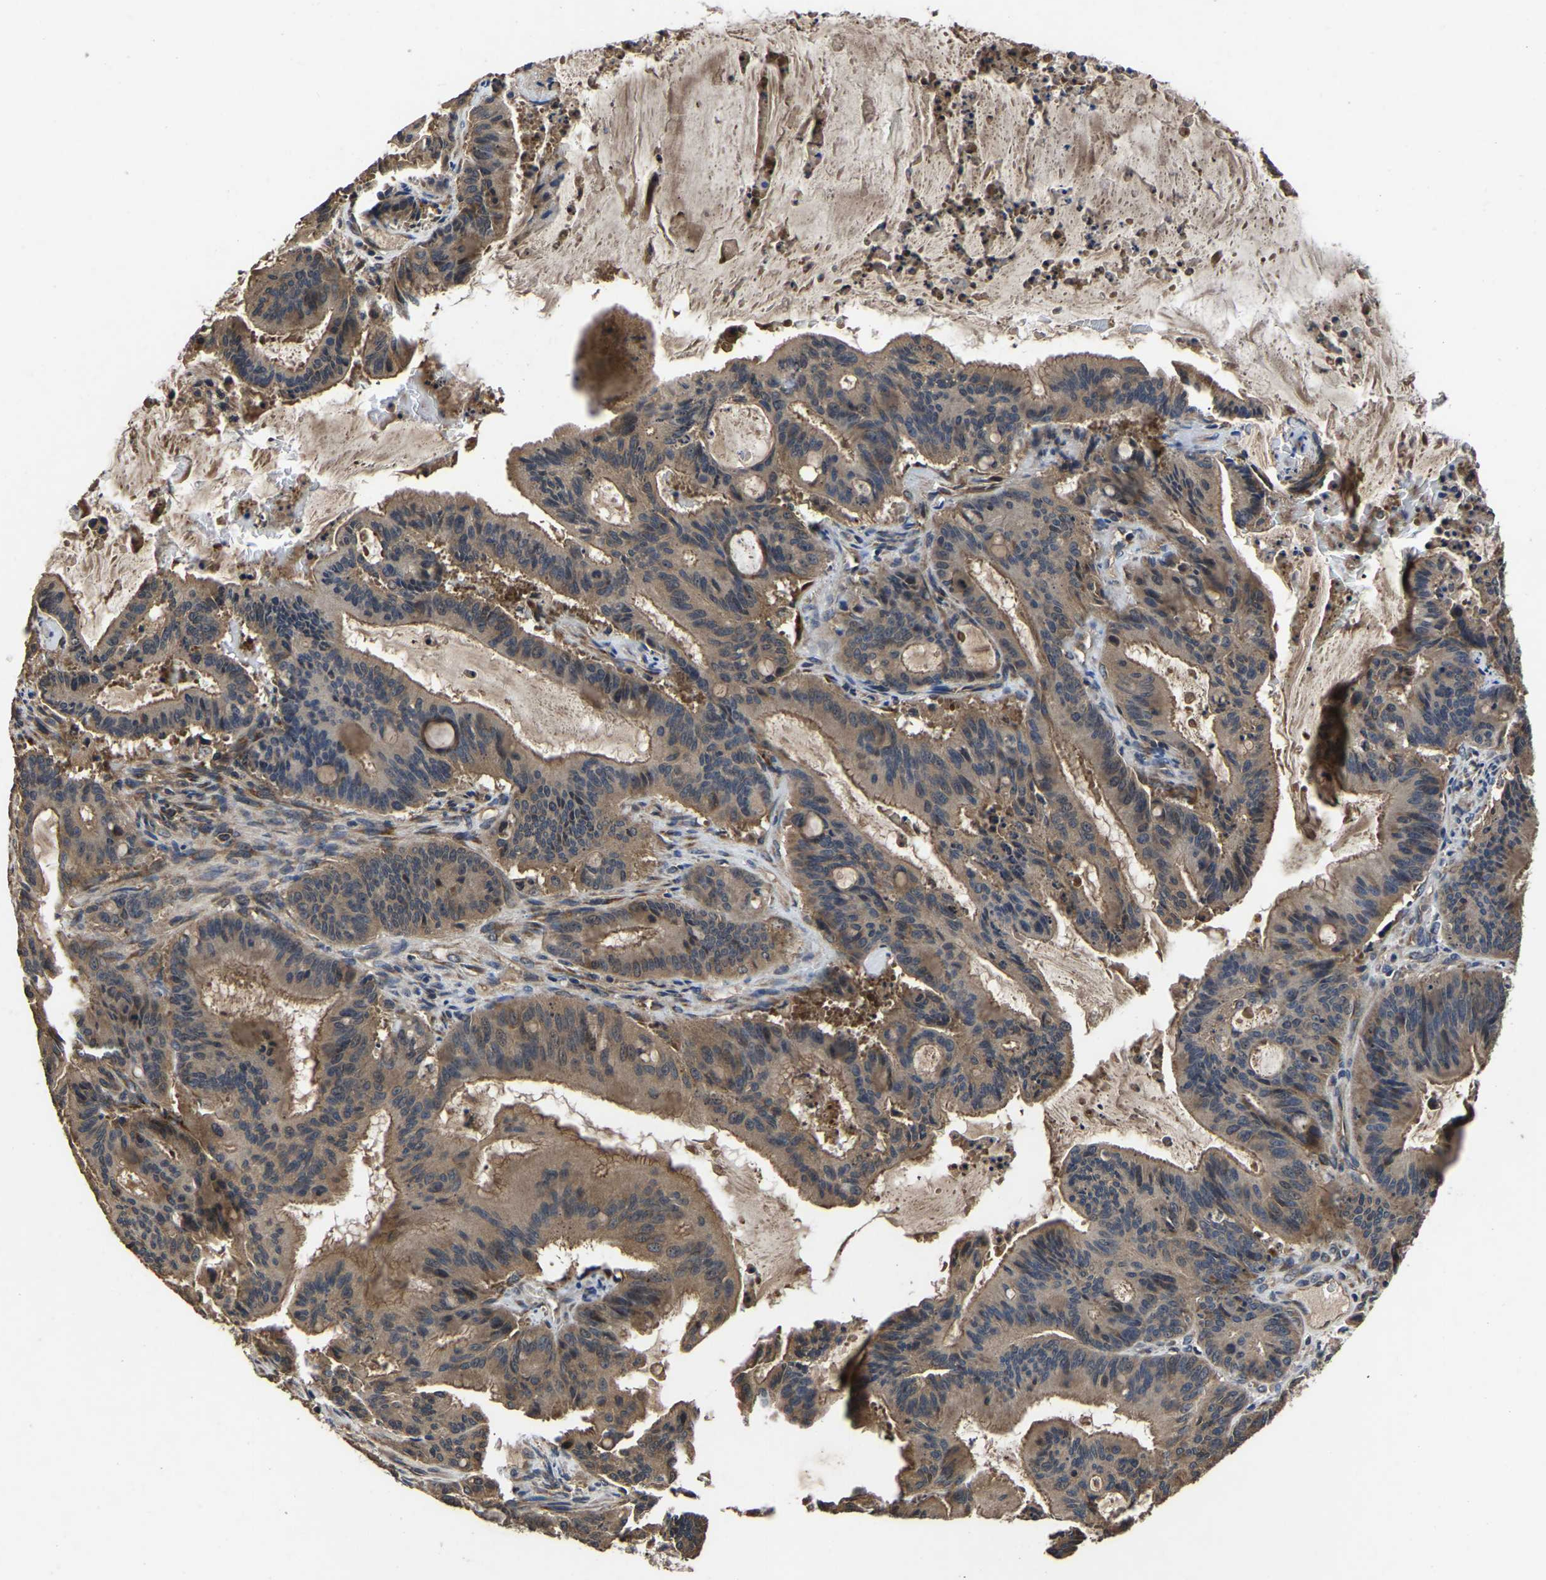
{"staining": {"intensity": "moderate", "quantity": ">75%", "location": "cytoplasmic/membranous"}, "tissue": "liver cancer", "cell_type": "Tumor cells", "image_type": "cancer", "snomed": [{"axis": "morphology", "description": "Normal tissue, NOS"}, {"axis": "morphology", "description": "Cholangiocarcinoma"}, {"axis": "topography", "description": "Liver"}, {"axis": "topography", "description": "Peripheral nerve tissue"}], "caption": "Moderate cytoplasmic/membranous protein staining is seen in approximately >75% of tumor cells in liver cancer (cholangiocarcinoma). Nuclei are stained in blue.", "gene": "CRYZL1", "patient": {"sex": "female", "age": 73}}